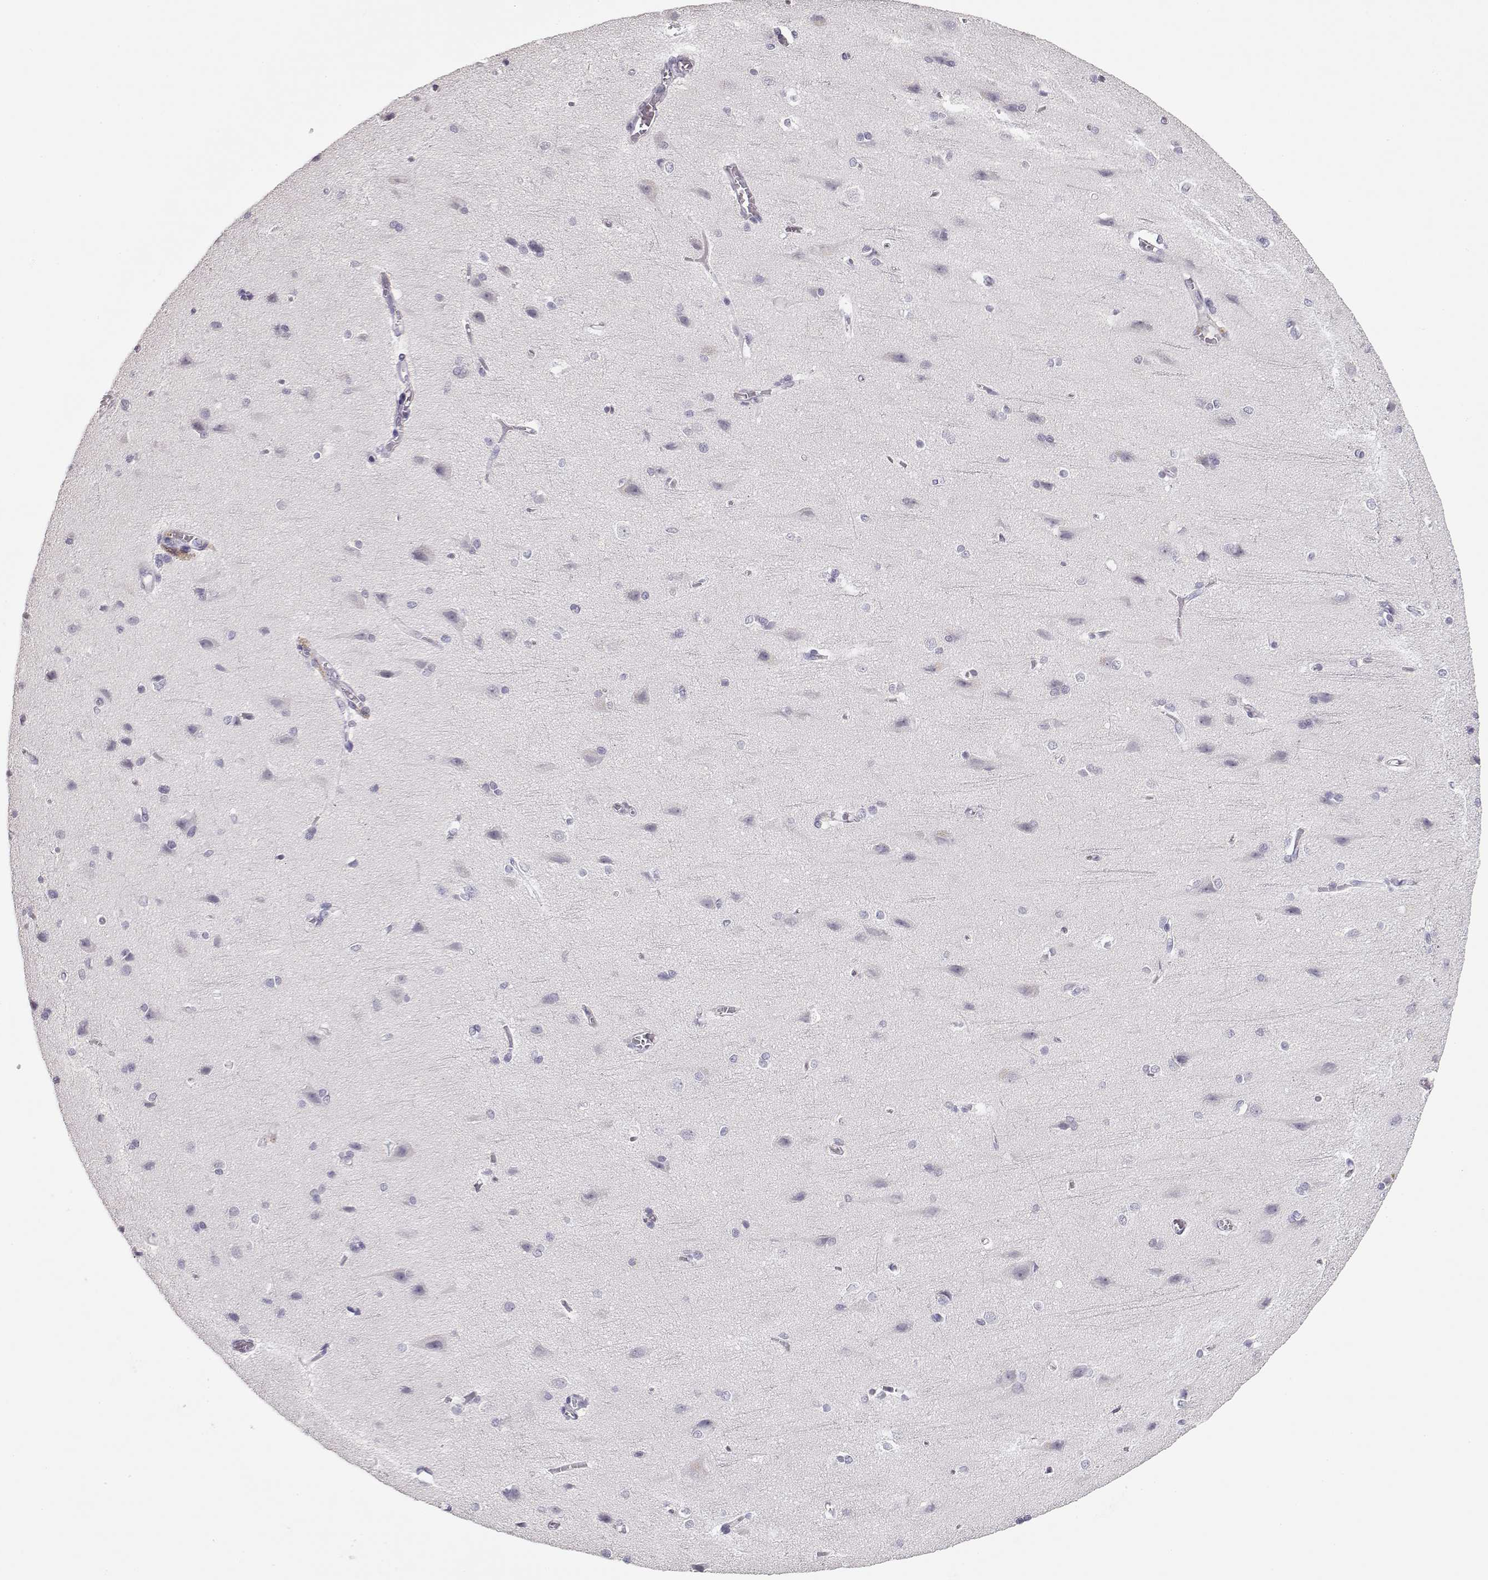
{"staining": {"intensity": "negative", "quantity": "none", "location": "none"}, "tissue": "cerebral cortex", "cell_type": "Endothelial cells", "image_type": "normal", "snomed": [{"axis": "morphology", "description": "Normal tissue, NOS"}, {"axis": "topography", "description": "Cerebral cortex"}], "caption": "There is no significant positivity in endothelial cells of cerebral cortex. The staining was performed using DAB to visualize the protein expression in brown, while the nuclei were stained in blue with hematoxylin (Magnification: 20x).", "gene": "MAGEC1", "patient": {"sex": "male", "age": 37}}